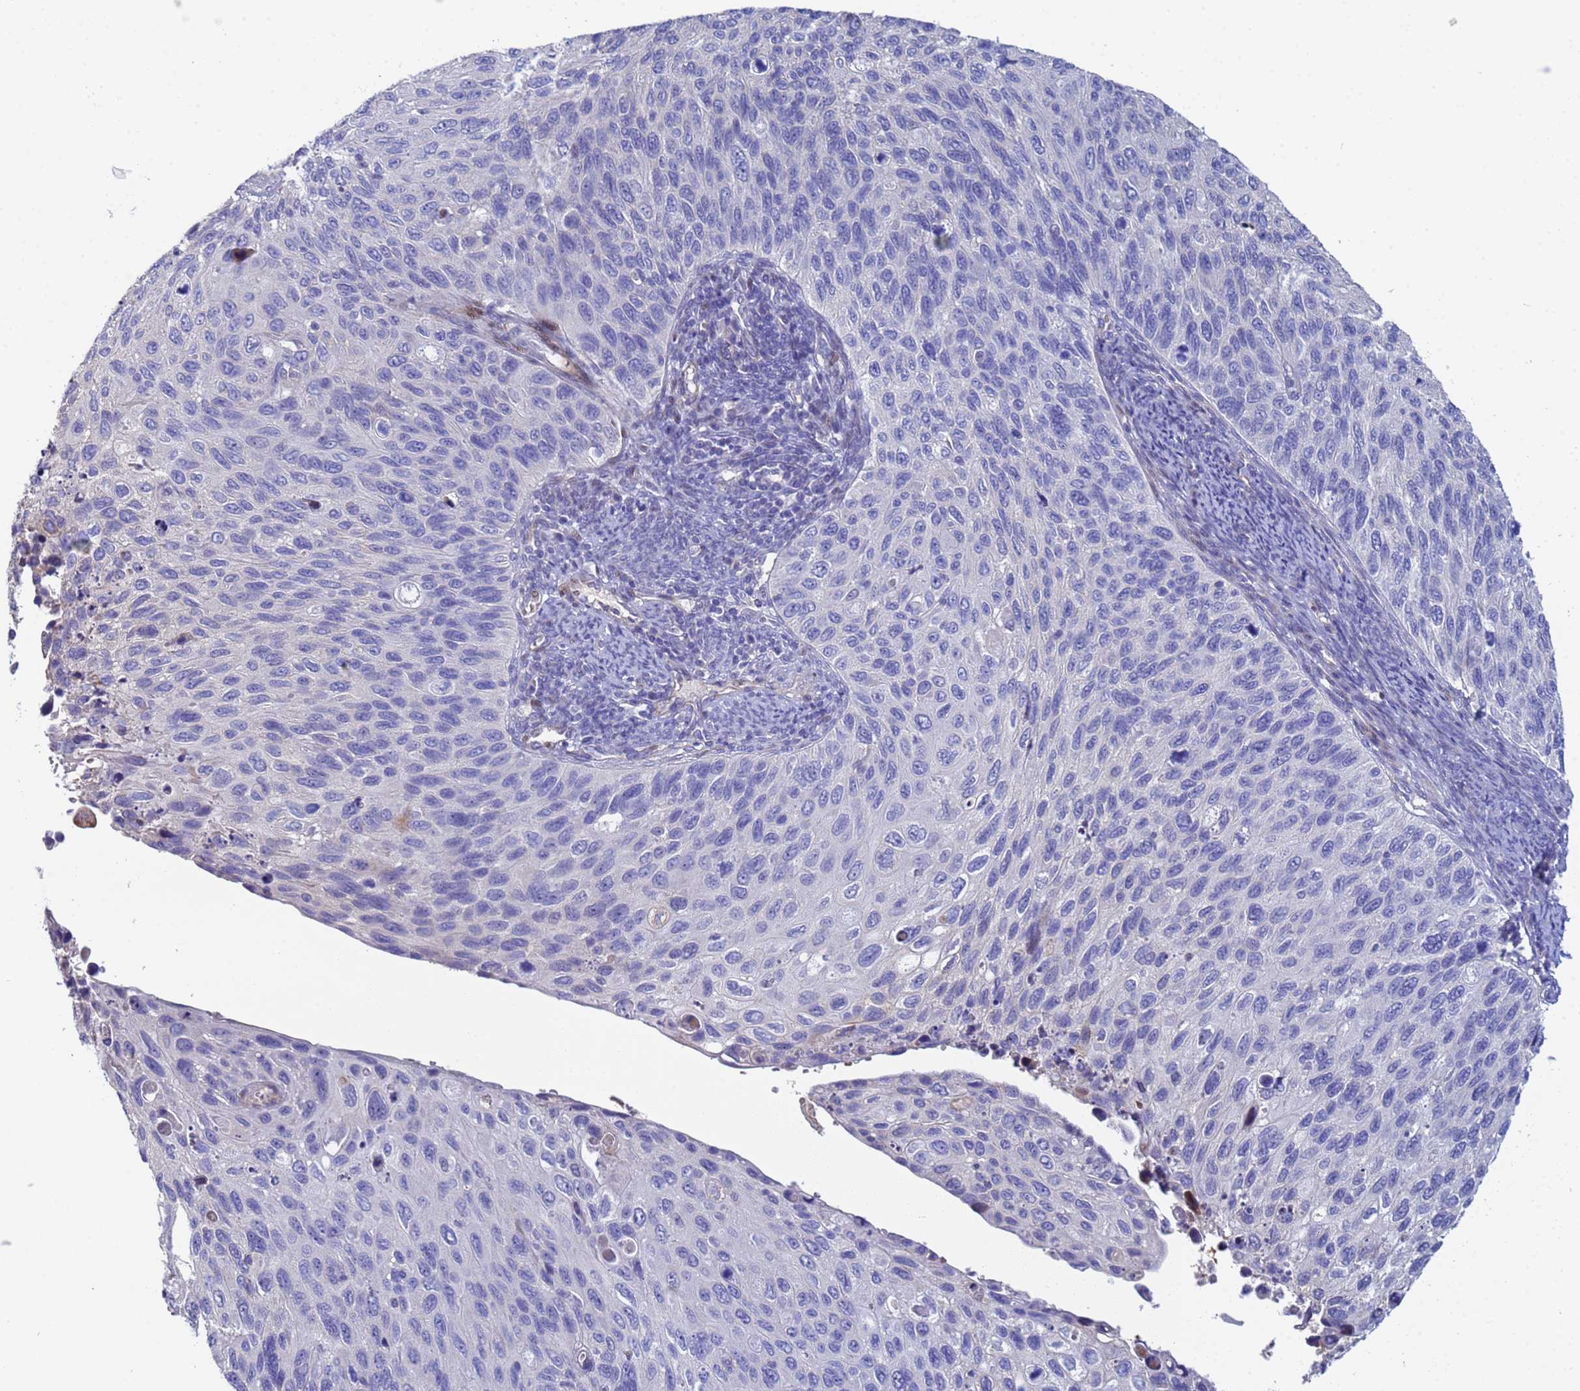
{"staining": {"intensity": "negative", "quantity": "none", "location": "none"}, "tissue": "cervical cancer", "cell_type": "Tumor cells", "image_type": "cancer", "snomed": [{"axis": "morphology", "description": "Squamous cell carcinoma, NOS"}, {"axis": "topography", "description": "Cervix"}], "caption": "This is a image of immunohistochemistry (IHC) staining of cervical cancer (squamous cell carcinoma), which shows no positivity in tumor cells. (DAB (3,3'-diaminobenzidine) IHC visualized using brightfield microscopy, high magnification).", "gene": "PPP6R1", "patient": {"sex": "female", "age": 70}}